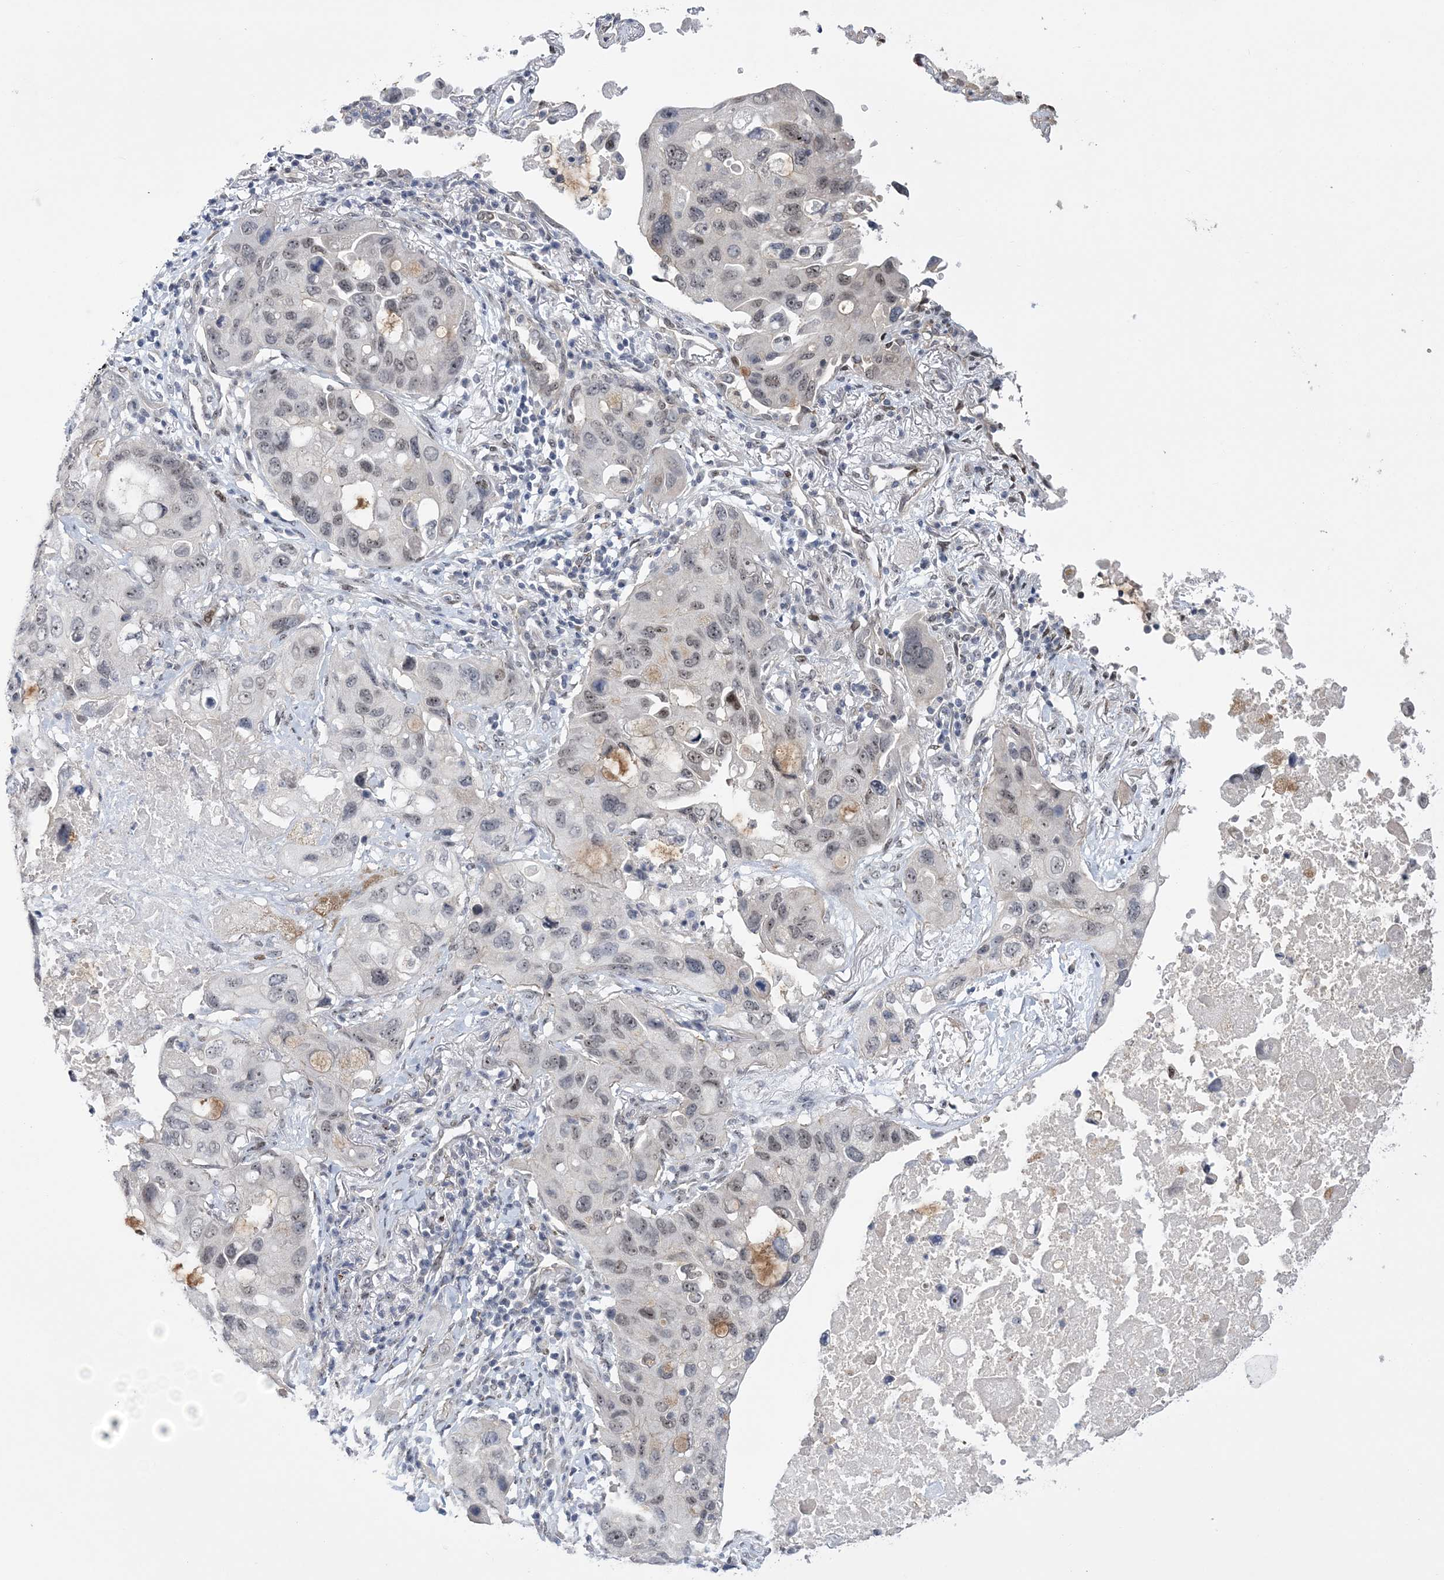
{"staining": {"intensity": "negative", "quantity": "none", "location": "none"}, "tissue": "lung cancer", "cell_type": "Tumor cells", "image_type": "cancer", "snomed": [{"axis": "morphology", "description": "Squamous cell carcinoma, NOS"}, {"axis": "topography", "description": "Lung"}], "caption": "Immunohistochemistry photomicrograph of lung squamous cell carcinoma stained for a protein (brown), which demonstrates no positivity in tumor cells. The staining was performed using DAB (3,3'-diaminobenzidine) to visualize the protein expression in brown, while the nuclei were stained in blue with hematoxylin (Magnification: 20x).", "gene": "HOMEZ", "patient": {"sex": "female", "age": 73}}